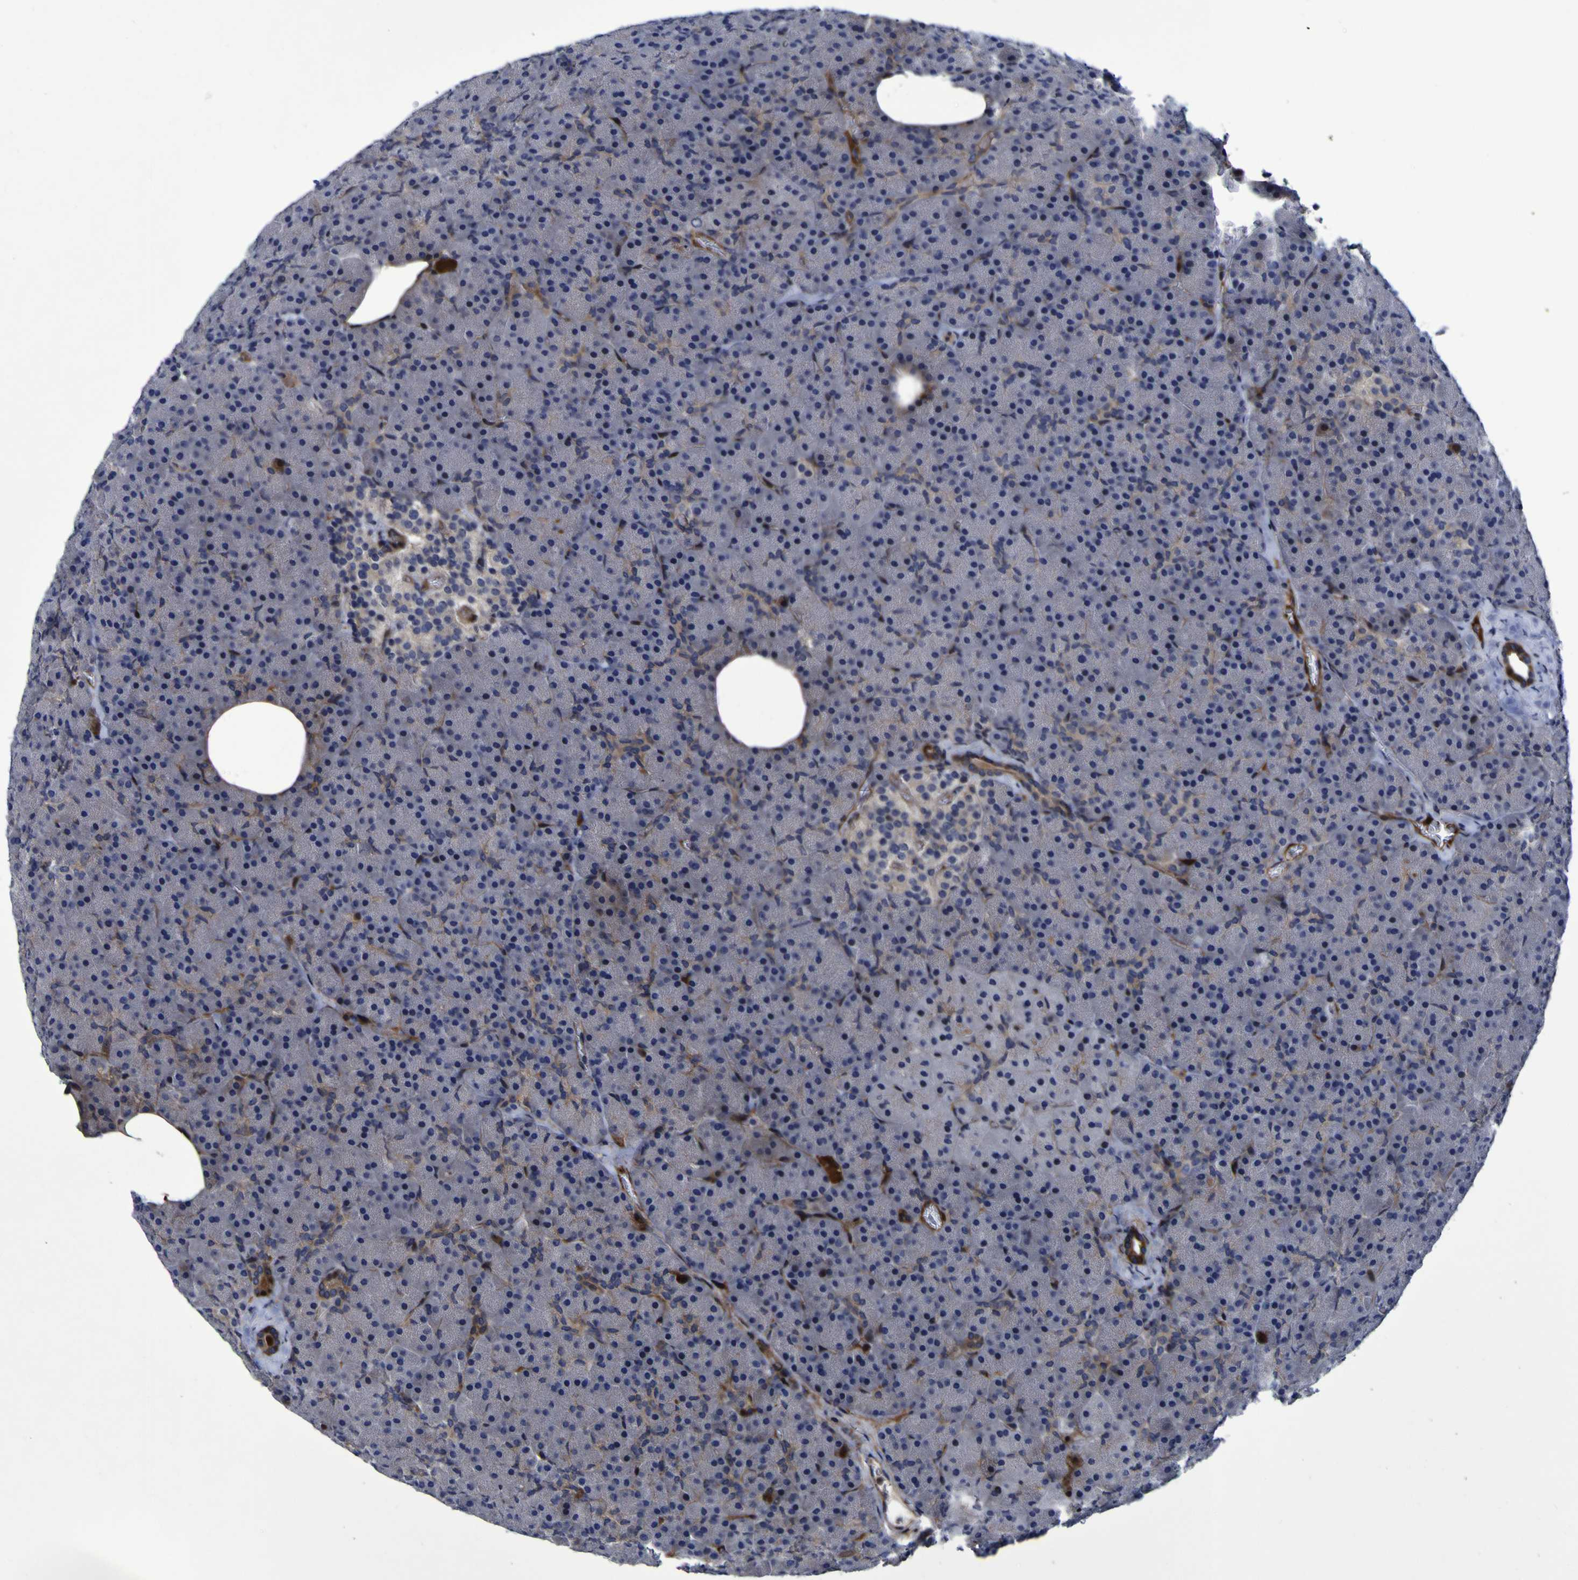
{"staining": {"intensity": "negative", "quantity": "none", "location": "none"}, "tissue": "pancreas", "cell_type": "Exocrine glandular cells", "image_type": "normal", "snomed": [{"axis": "morphology", "description": "Normal tissue, NOS"}, {"axis": "topography", "description": "Pancreas"}], "caption": "Pancreas was stained to show a protein in brown. There is no significant expression in exocrine glandular cells. (Brightfield microscopy of DAB immunohistochemistry (IHC) at high magnification).", "gene": "MGLL", "patient": {"sex": "female", "age": 35}}